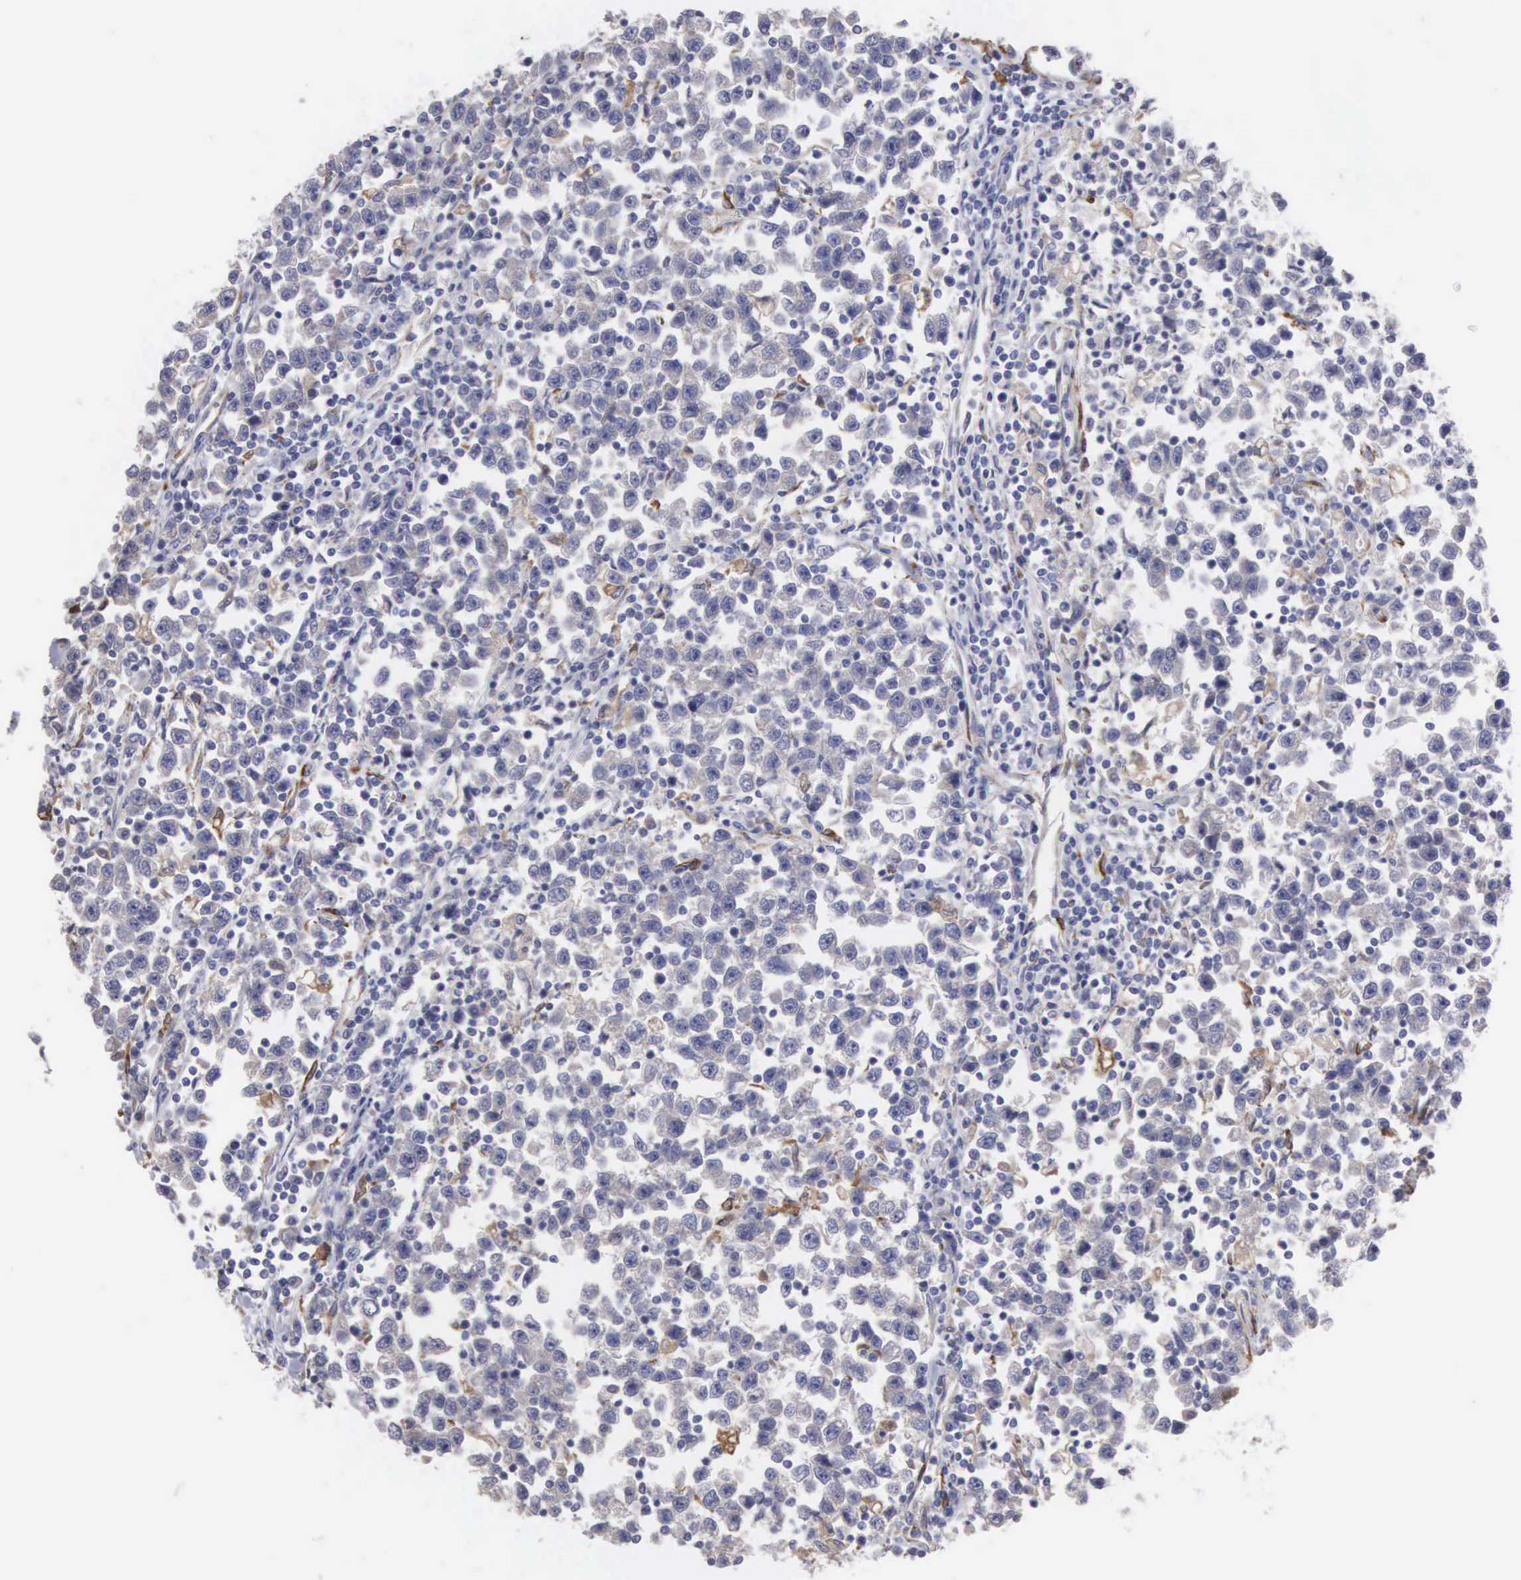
{"staining": {"intensity": "negative", "quantity": "none", "location": "none"}, "tissue": "testis cancer", "cell_type": "Tumor cells", "image_type": "cancer", "snomed": [{"axis": "morphology", "description": "Seminoma, NOS"}, {"axis": "topography", "description": "Testis"}], "caption": "High magnification brightfield microscopy of testis cancer (seminoma) stained with DAB (3,3'-diaminobenzidine) (brown) and counterstained with hematoxylin (blue): tumor cells show no significant positivity.", "gene": "LIN52", "patient": {"sex": "male", "age": 43}}